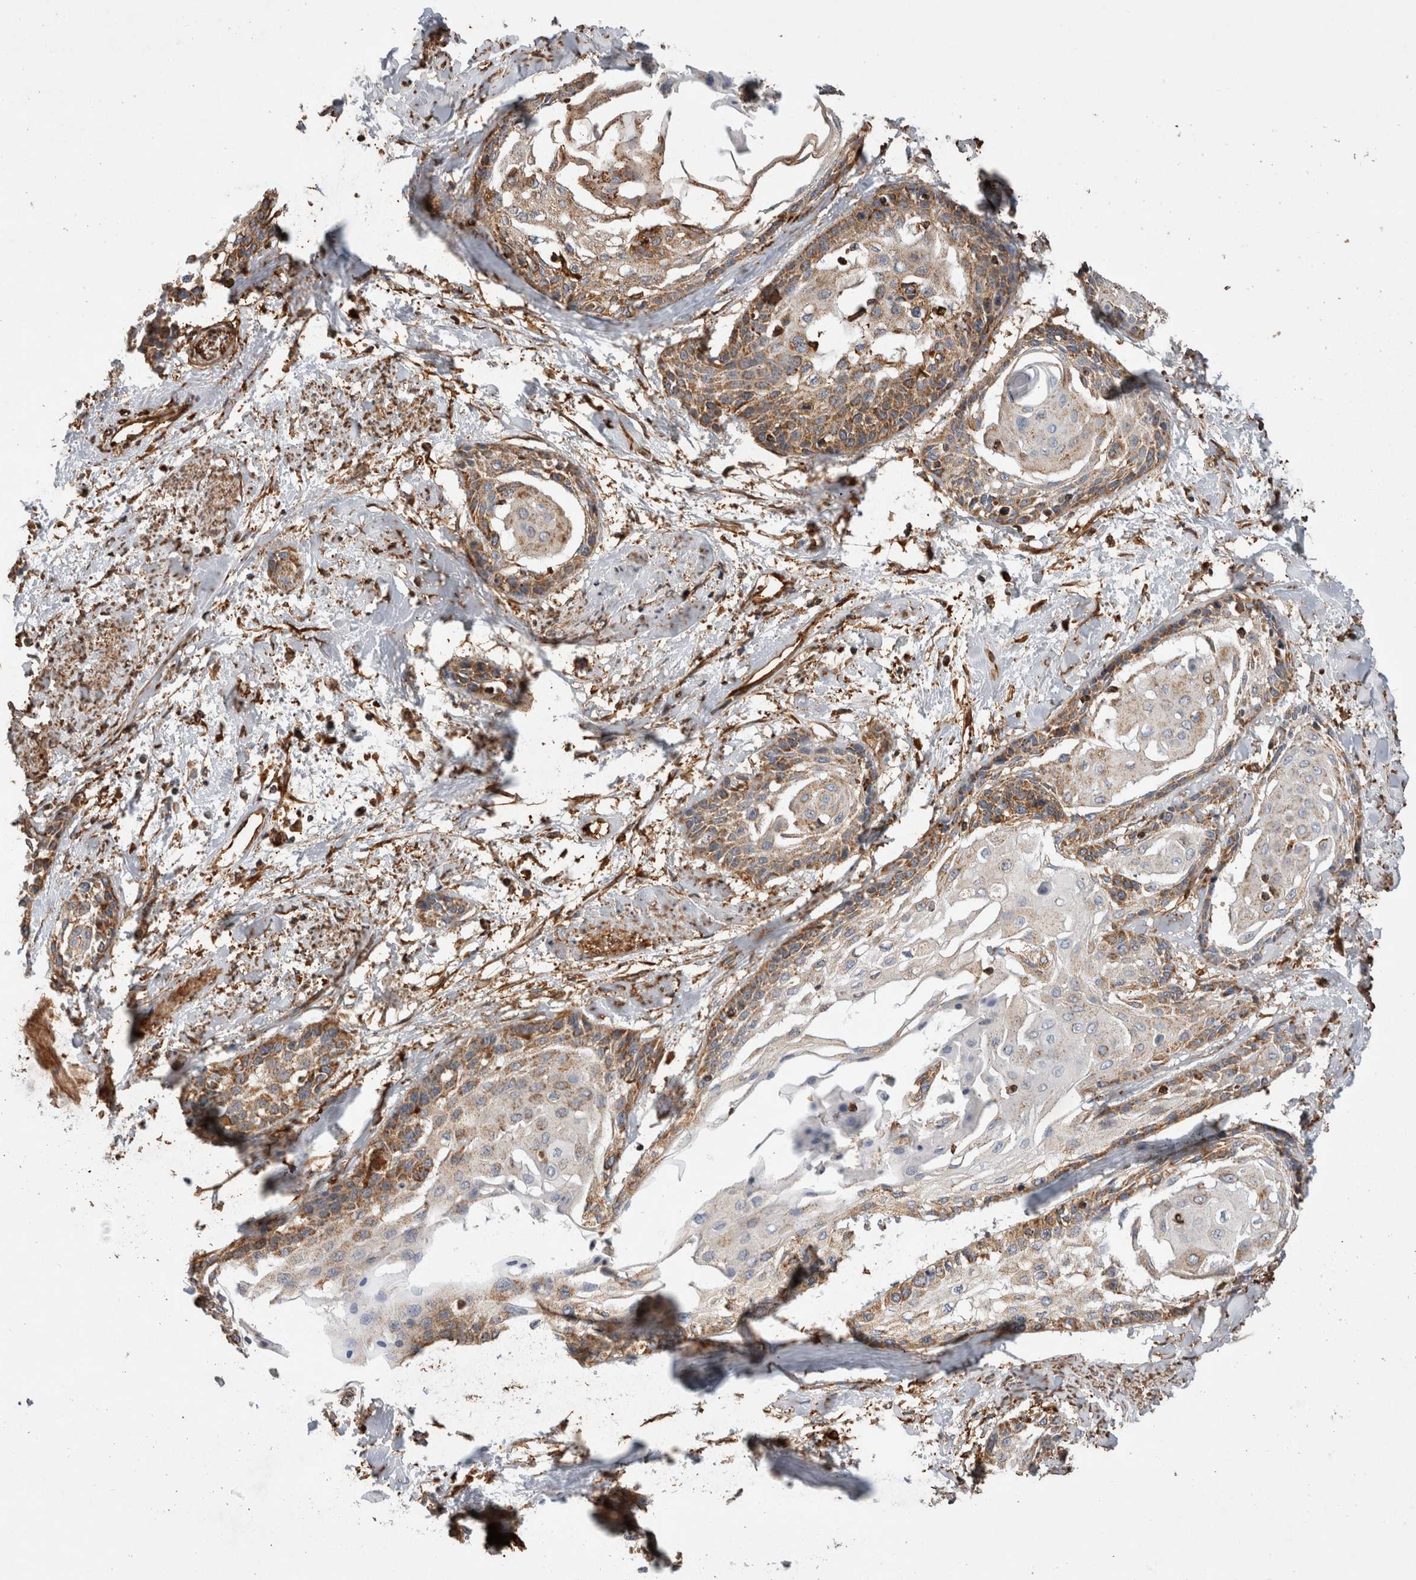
{"staining": {"intensity": "moderate", "quantity": "25%-75%", "location": "cytoplasmic/membranous"}, "tissue": "cervical cancer", "cell_type": "Tumor cells", "image_type": "cancer", "snomed": [{"axis": "morphology", "description": "Squamous cell carcinoma, NOS"}, {"axis": "topography", "description": "Cervix"}], "caption": "Immunohistochemistry (IHC) of cervical cancer (squamous cell carcinoma) demonstrates medium levels of moderate cytoplasmic/membranous positivity in approximately 25%-75% of tumor cells.", "gene": "ZNF397", "patient": {"sex": "female", "age": 57}}